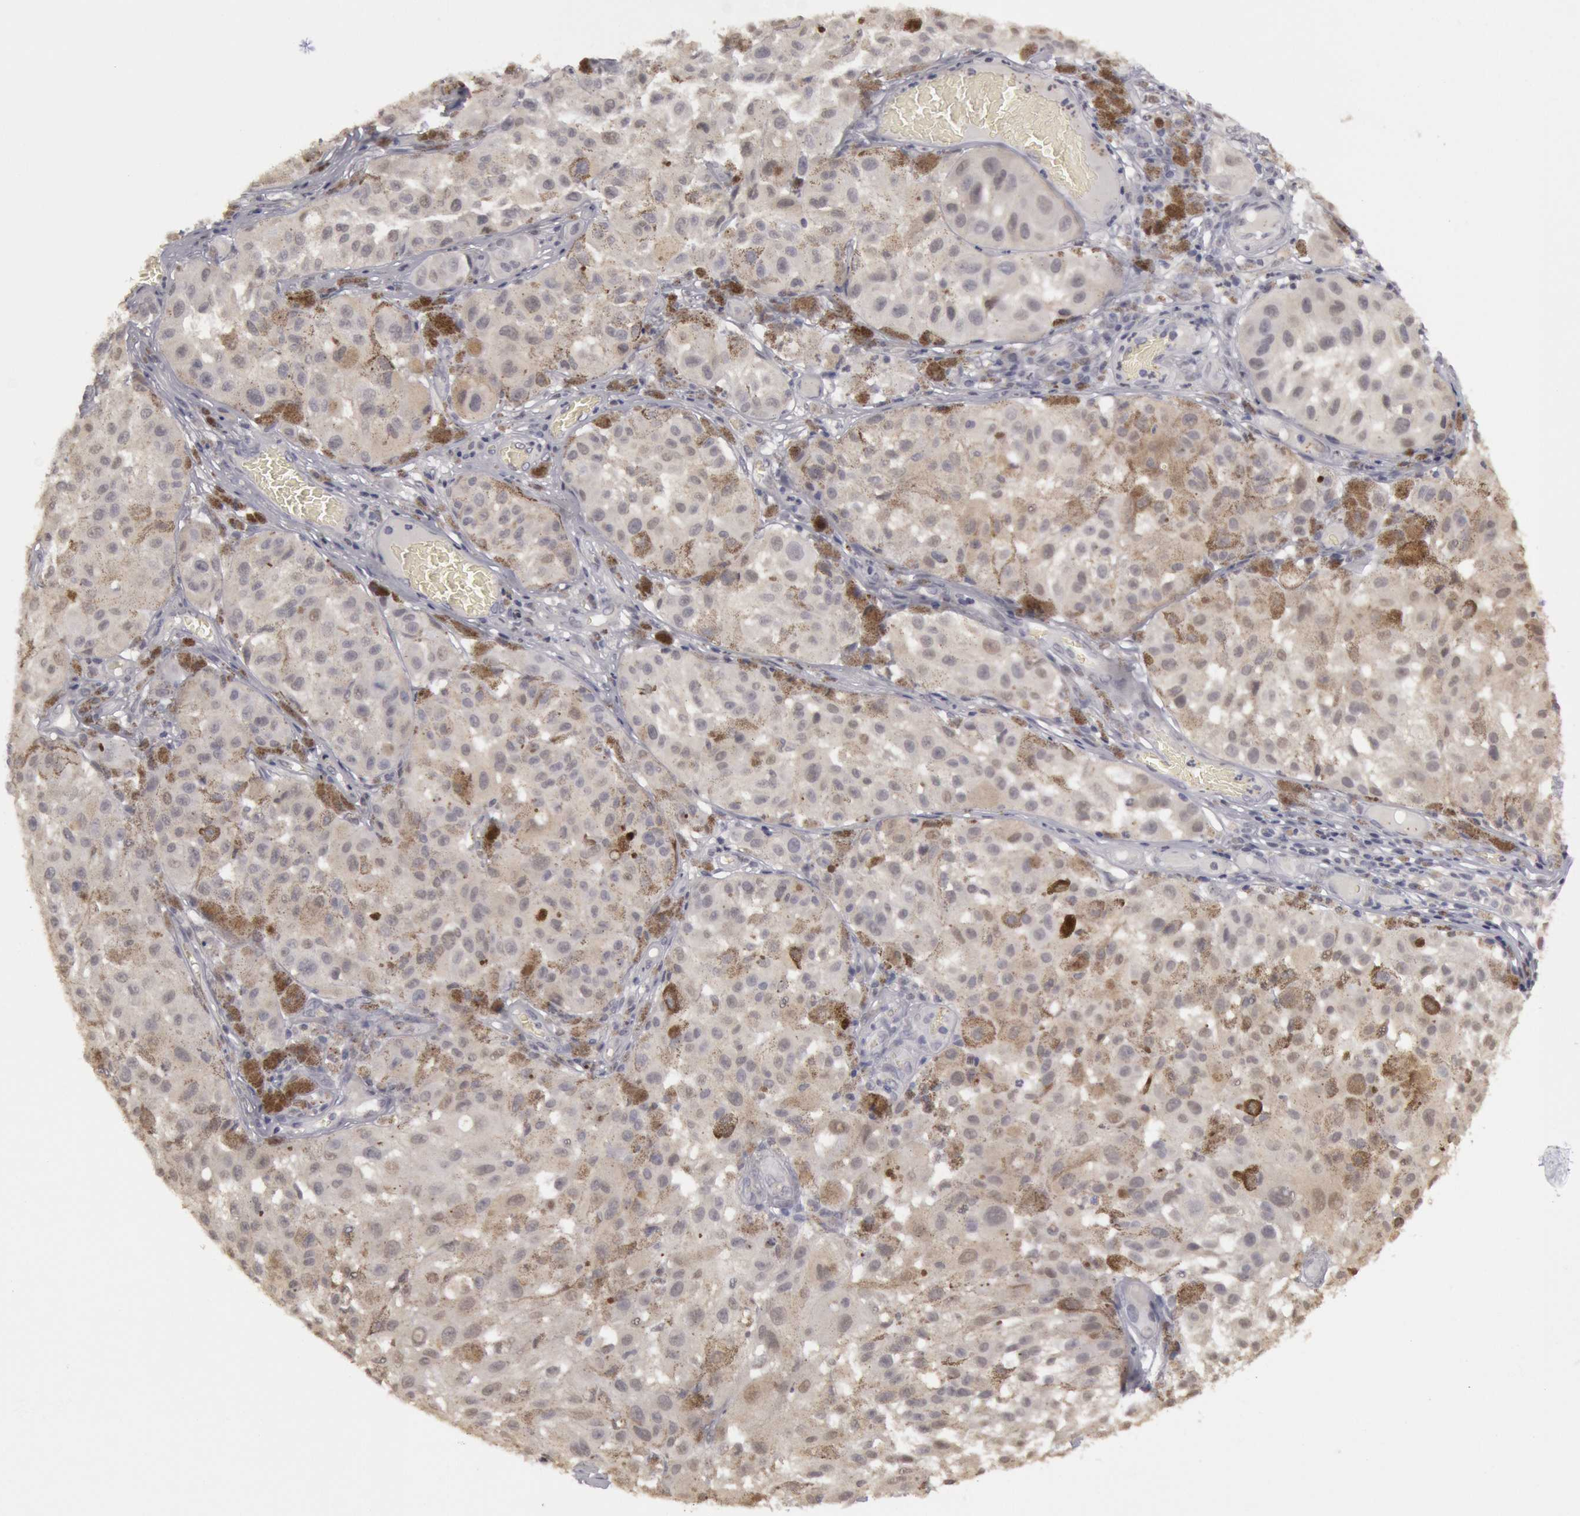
{"staining": {"intensity": "negative", "quantity": "none", "location": "none"}, "tissue": "melanoma", "cell_type": "Tumor cells", "image_type": "cancer", "snomed": [{"axis": "morphology", "description": "Malignant melanoma, NOS"}, {"axis": "topography", "description": "Skin"}], "caption": "Immunohistochemistry (IHC) of human malignant melanoma demonstrates no staining in tumor cells. (DAB IHC visualized using brightfield microscopy, high magnification).", "gene": "RIMBP3C", "patient": {"sex": "female", "age": 64}}